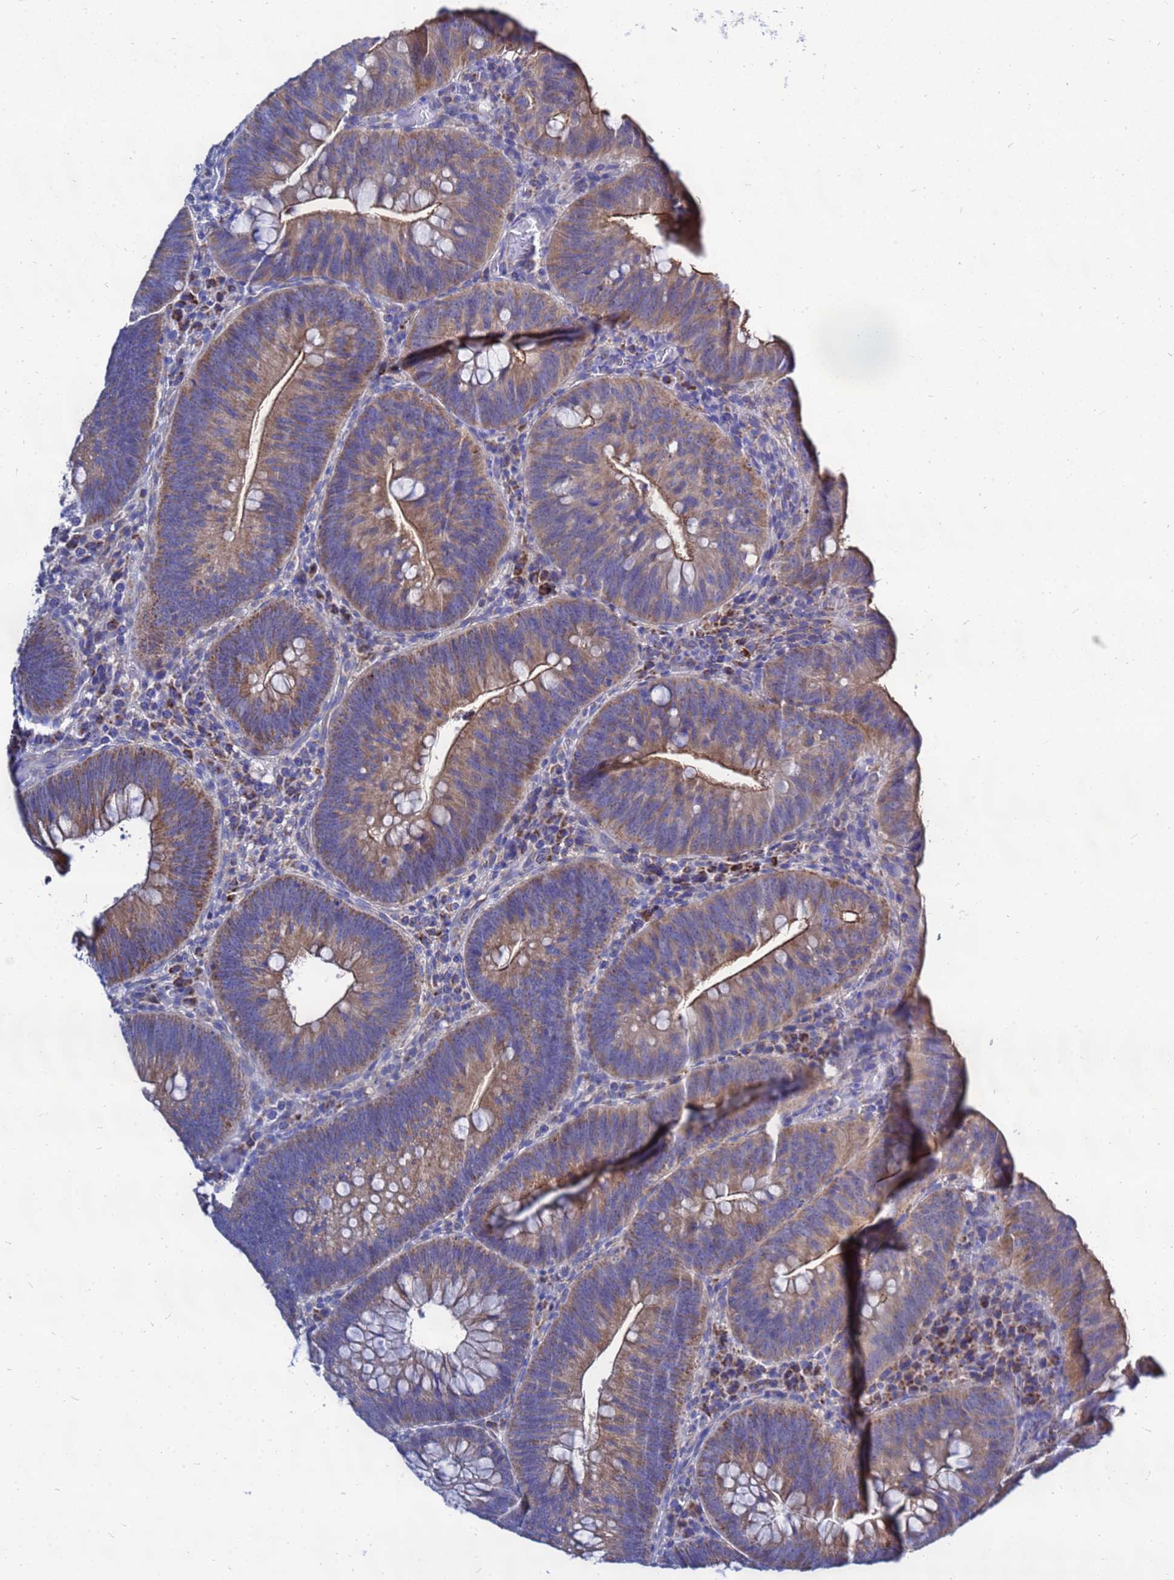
{"staining": {"intensity": "moderate", "quantity": "25%-75%", "location": "cytoplasmic/membranous"}, "tissue": "colorectal cancer", "cell_type": "Tumor cells", "image_type": "cancer", "snomed": [{"axis": "morphology", "description": "Adenocarcinoma, NOS"}, {"axis": "topography", "description": "Rectum"}], "caption": "IHC image of colorectal cancer stained for a protein (brown), which shows medium levels of moderate cytoplasmic/membranous positivity in about 25%-75% of tumor cells.", "gene": "FAHD2A", "patient": {"sex": "female", "age": 75}}